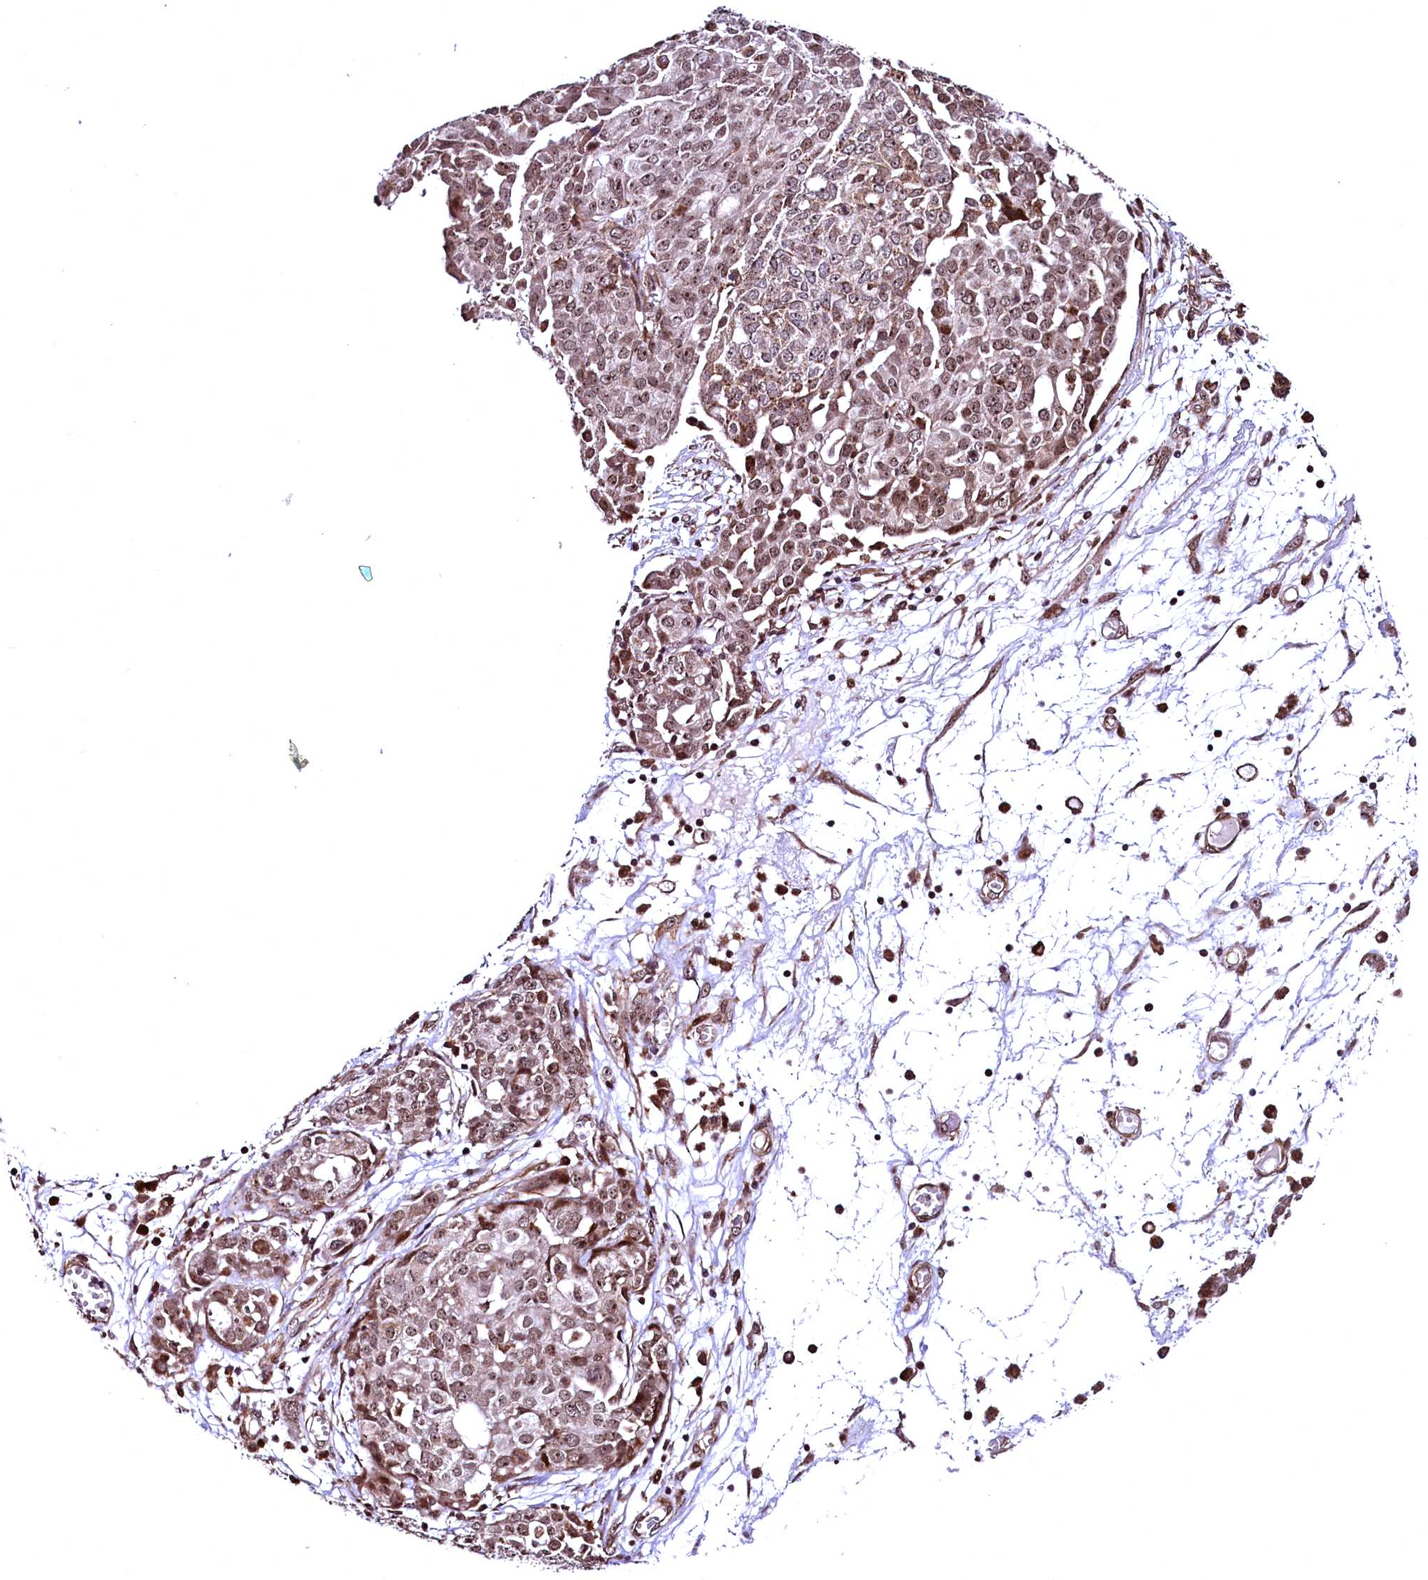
{"staining": {"intensity": "moderate", "quantity": ">75%", "location": "nuclear"}, "tissue": "ovarian cancer", "cell_type": "Tumor cells", "image_type": "cancer", "snomed": [{"axis": "morphology", "description": "Cystadenocarcinoma, serous, NOS"}, {"axis": "topography", "description": "Soft tissue"}, {"axis": "topography", "description": "Ovary"}], "caption": "Immunohistochemistry (IHC) image of ovarian serous cystadenocarcinoma stained for a protein (brown), which exhibits medium levels of moderate nuclear positivity in approximately >75% of tumor cells.", "gene": "PDS5B", "patient": {"sex": "female", "age": 57}}